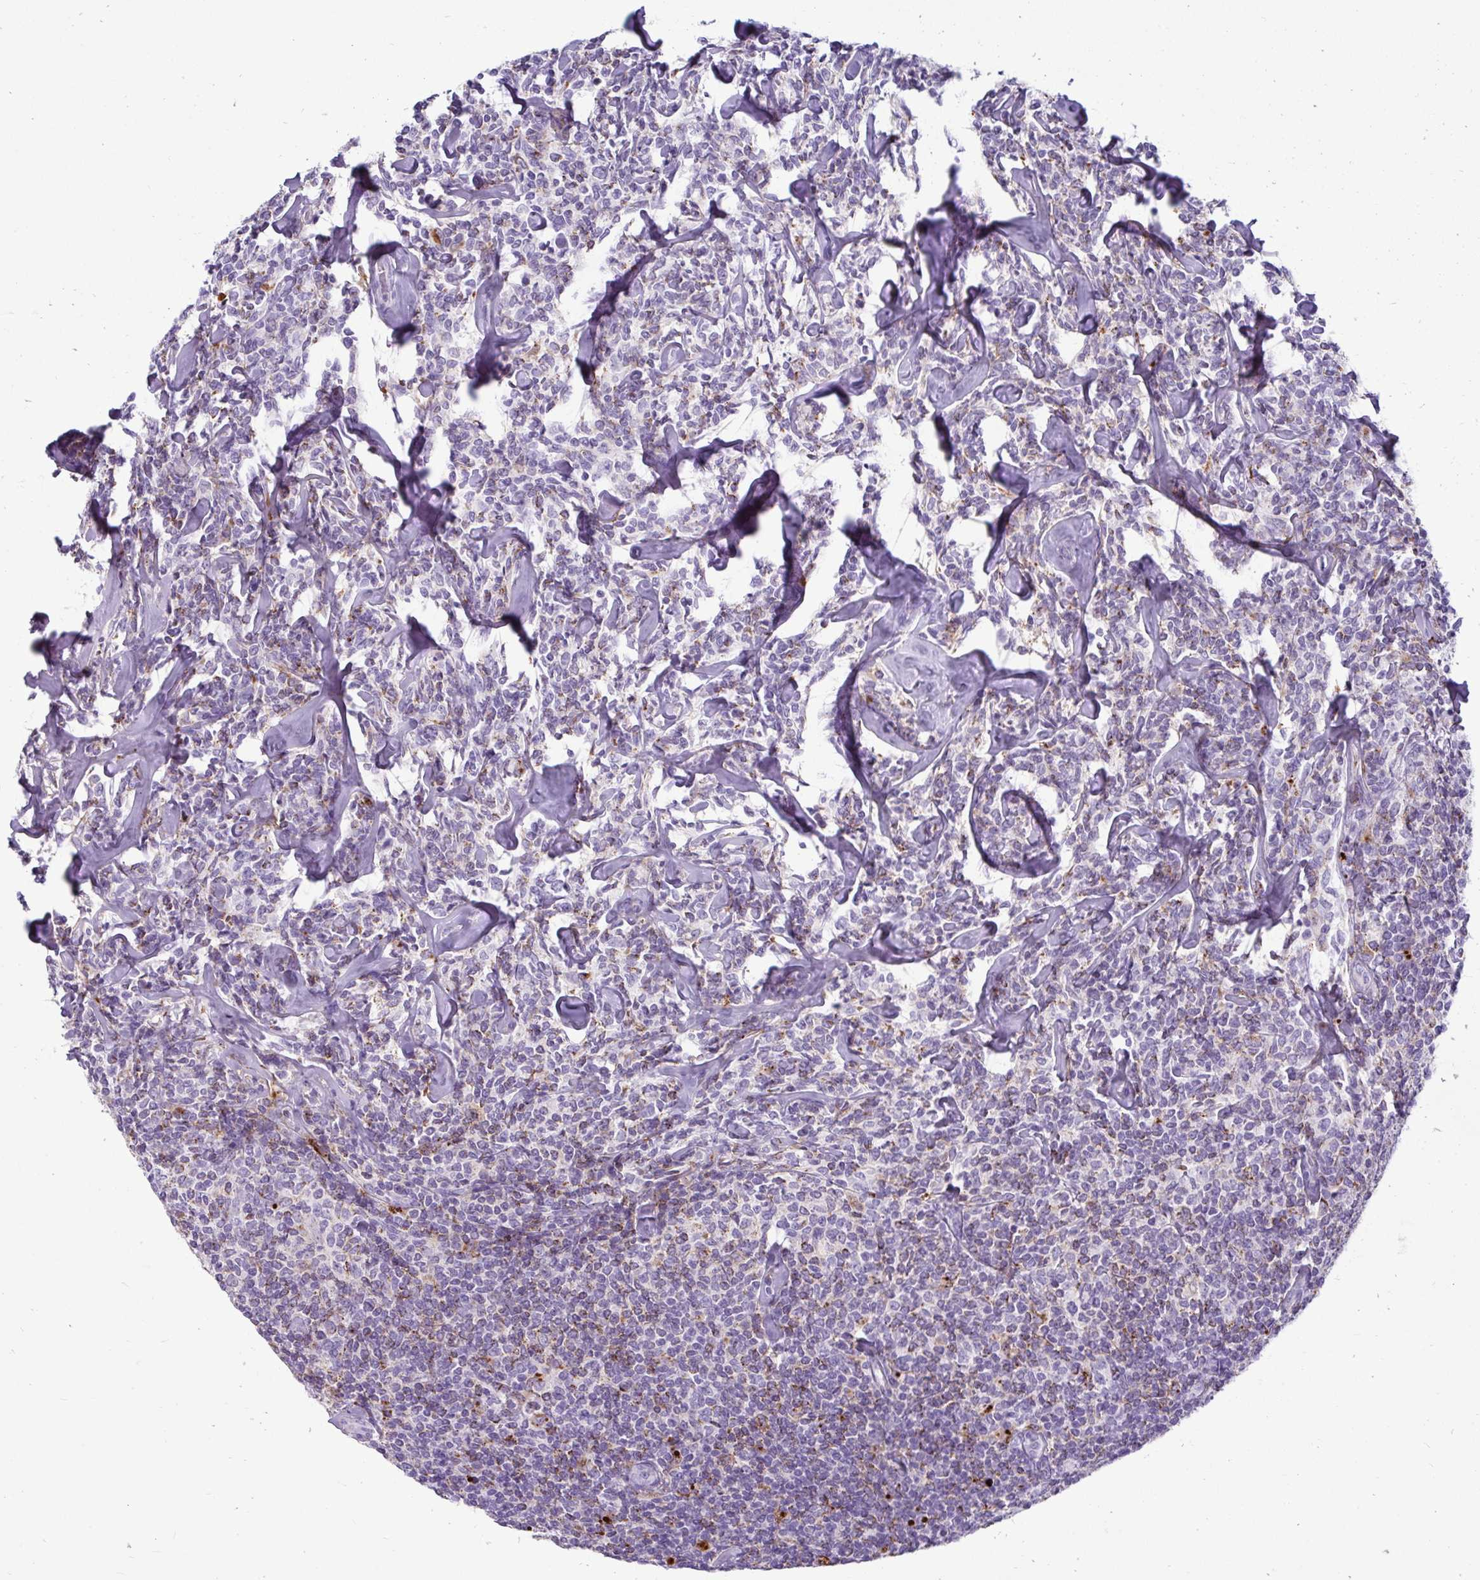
{"staining": {"intensity": "weak", "quantity": "25%-75%", "location": "cytoplasmic/membranous"}, "tissue": "lymphoma", "cell_type": "Tumor cells", "image_type": "cancer", "snomed": [{"axis": "morphology", "description": "Malignant lymphoma, non-Hodgkin's type, Low grade"}, {"axis": "topography", "description": "Lymph node"}], "caption": "A high-resolution micrograph shows IHC staining of lymphoma, which displays weak cytoplasmic/membranous staining in approximately 25%-75% of tumor cells.", "gene": "CTSZ", "patient": {"sex": "female", "age": 56}}